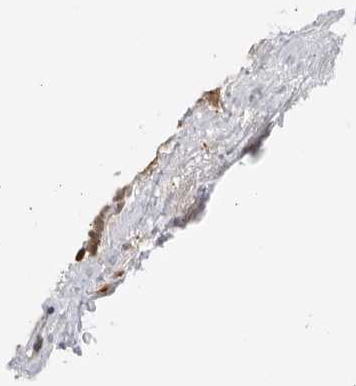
{"staining": {"intensity": "moderate", "quantity": ">75%", "location": "cytoplasmic/membranous,nuclear"}, "tissue": "testis cancer", "cell_type": "Tumor cells", "image_type": "cancer", "snomed": [{"axis": "morphology", "description": "Seminoma, NOS"}, {"axis": "topography", "description": "Testis"}], "caption": "Protein positivity by immunohistochemistry demonstrates moderate cytoplasmic/membranous and nuclear positivity in about >75% of tumor cells in seminoma (testis).", "gene": "RASGEF1C", "patient": {"sex": "male", "age": 71}}